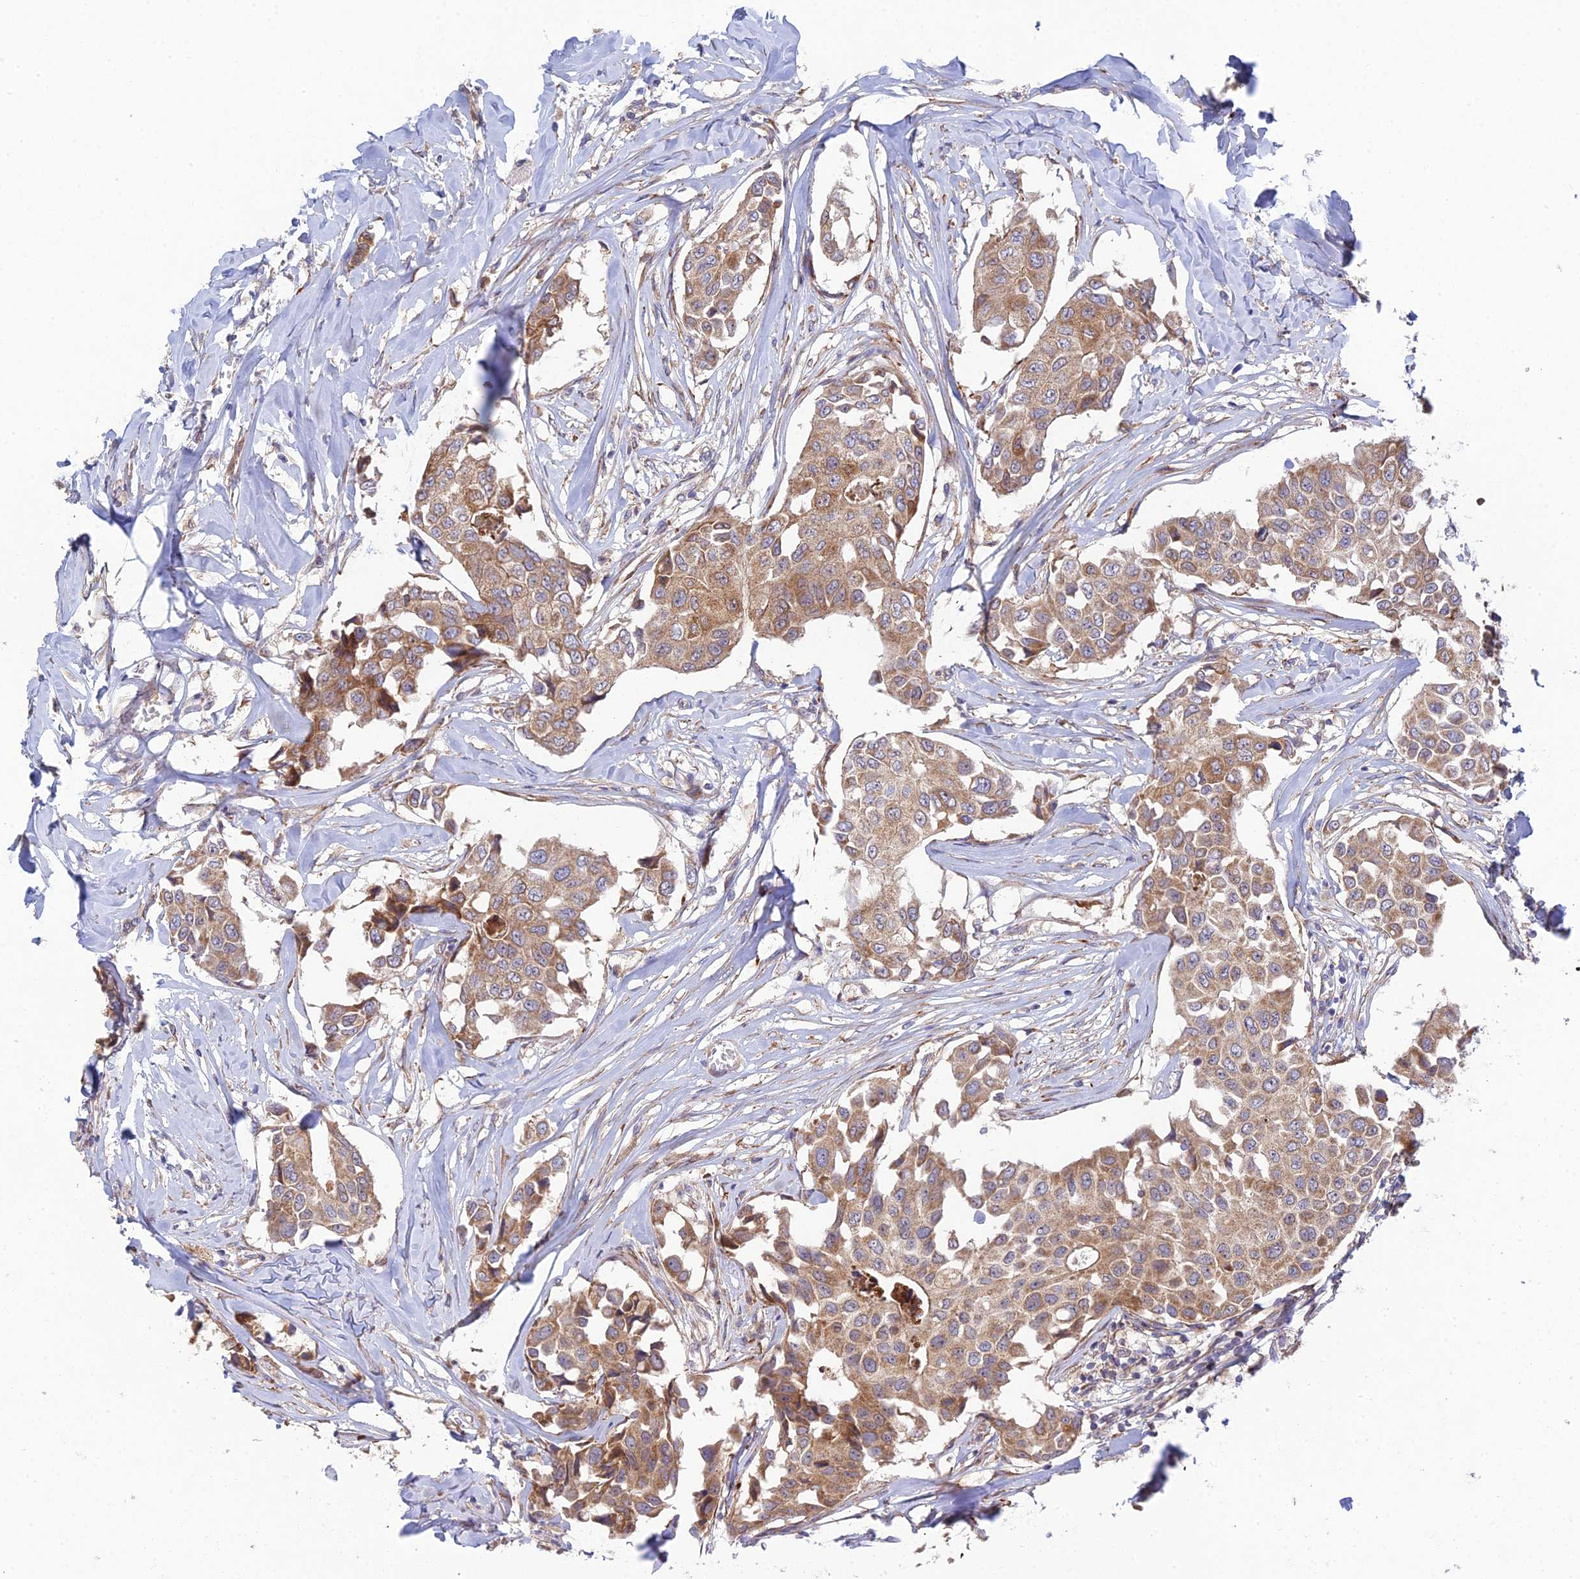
{"staining": {"intensity": "moderate", "quantity": ">75%", "location": "cytoplasmic/membranous"}, "tissue": "breast cancer", "cell_type": "Tumor cells", "image_type": "cancer", "snomed": [{"axis": "morphology", "description": "Duct carcinoma"}, {"axis": "topography", "description": "Breast"}], "caption": "Protein expression analysis of breast cancer (invasive ductal carcinoma) exhibits moderate cytoplasmic/membranous expression in approximately >75% of tumor cells.", "gene": "INCA1", "patient": {"sex": "female", "age": 80}}